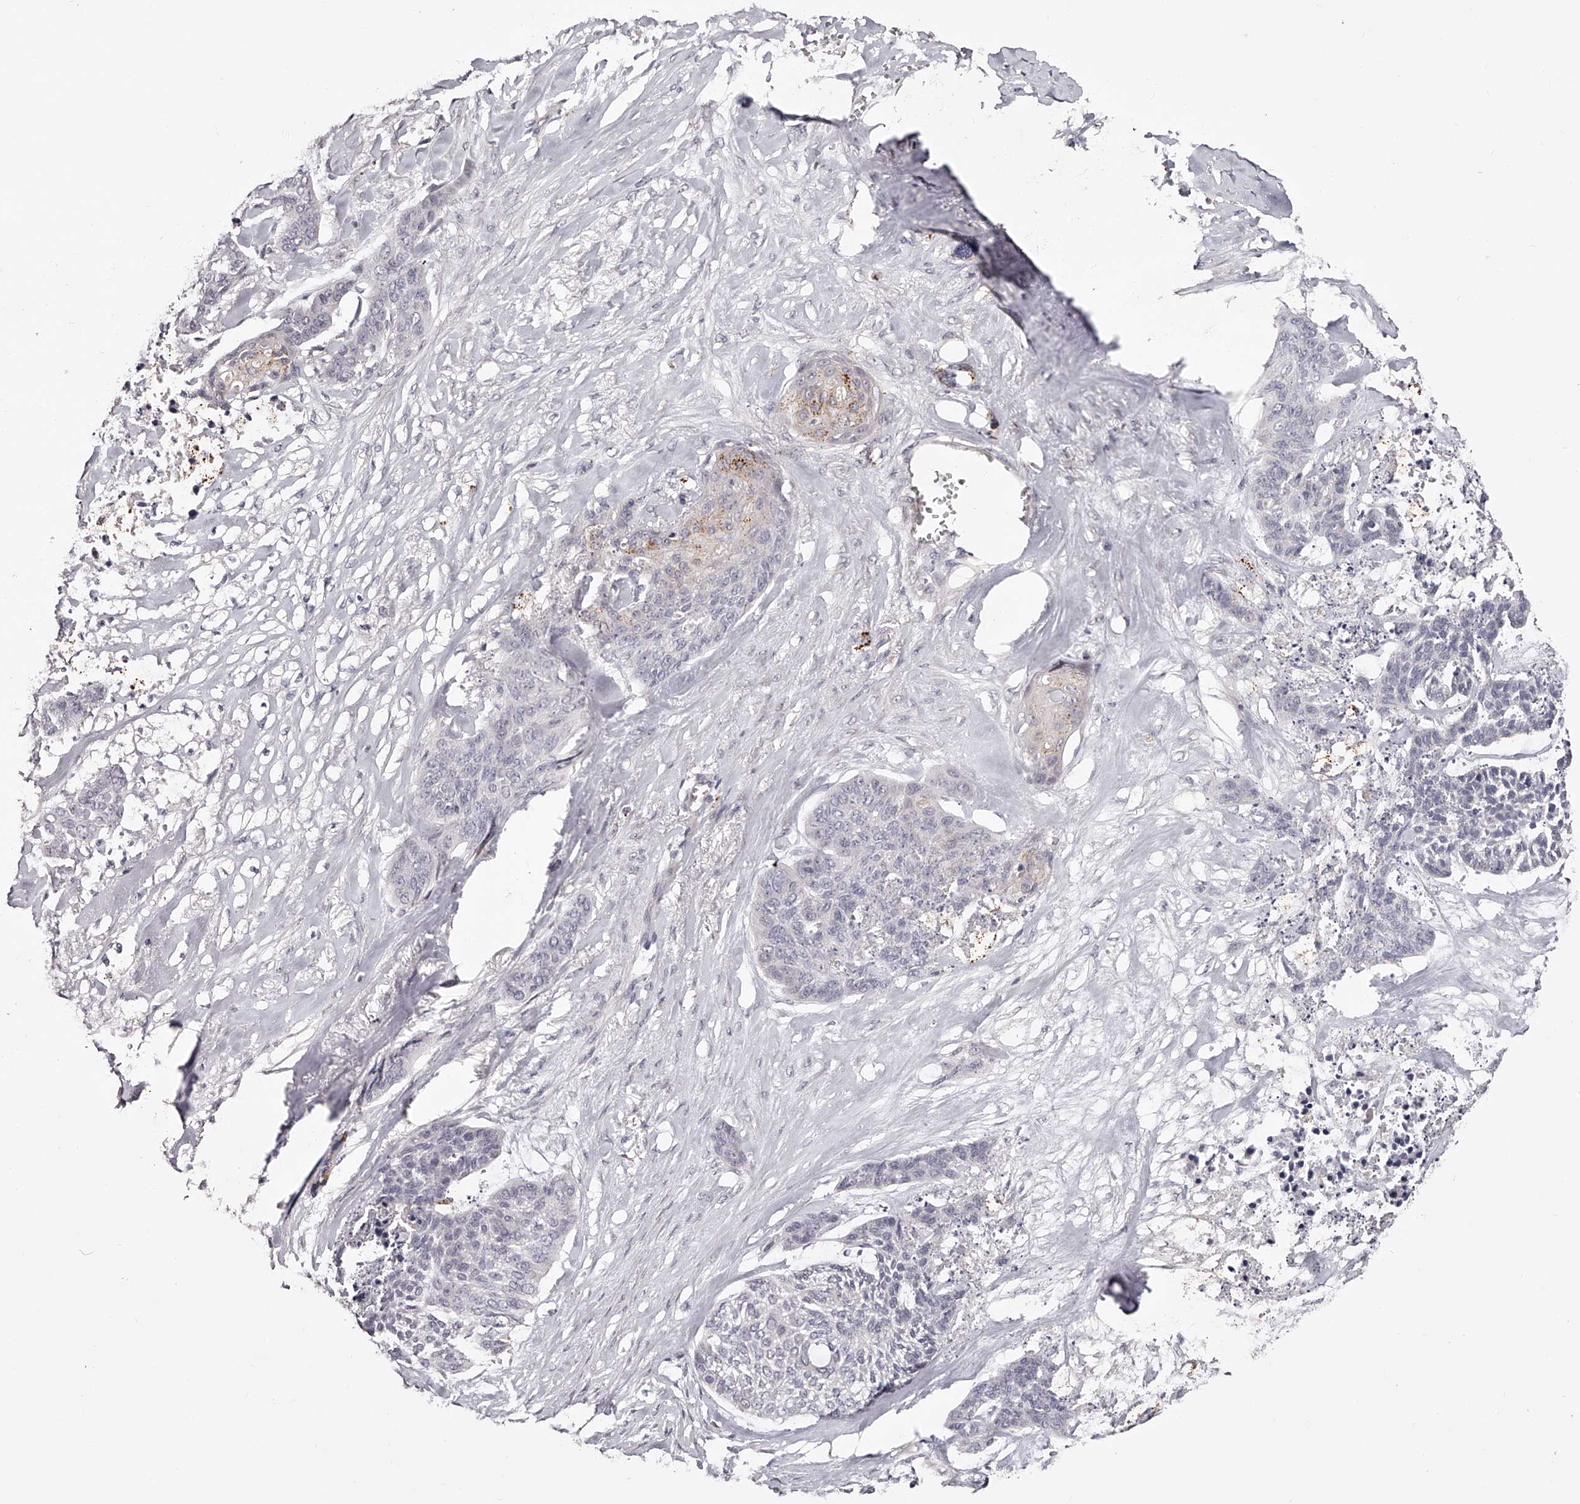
{"staining": {"intensity": "negative", "quantity": "none", "location": "none"}, "tissue": "skin cancer", "cell_type": "Tumor cells", "image_type": "cancer", "snomed": [{"axis": "morphology", "description": "Basal cell carcinoma"}, {"axis": "topography", "description": "Skin"}], "caption": "Immunohistochemistry (IHC) of human basal cell carcinoma (skin) shows no expression in tumor cells.", "gene": "SLC35D3", "patient": {"sex": "female", "age": 64}}